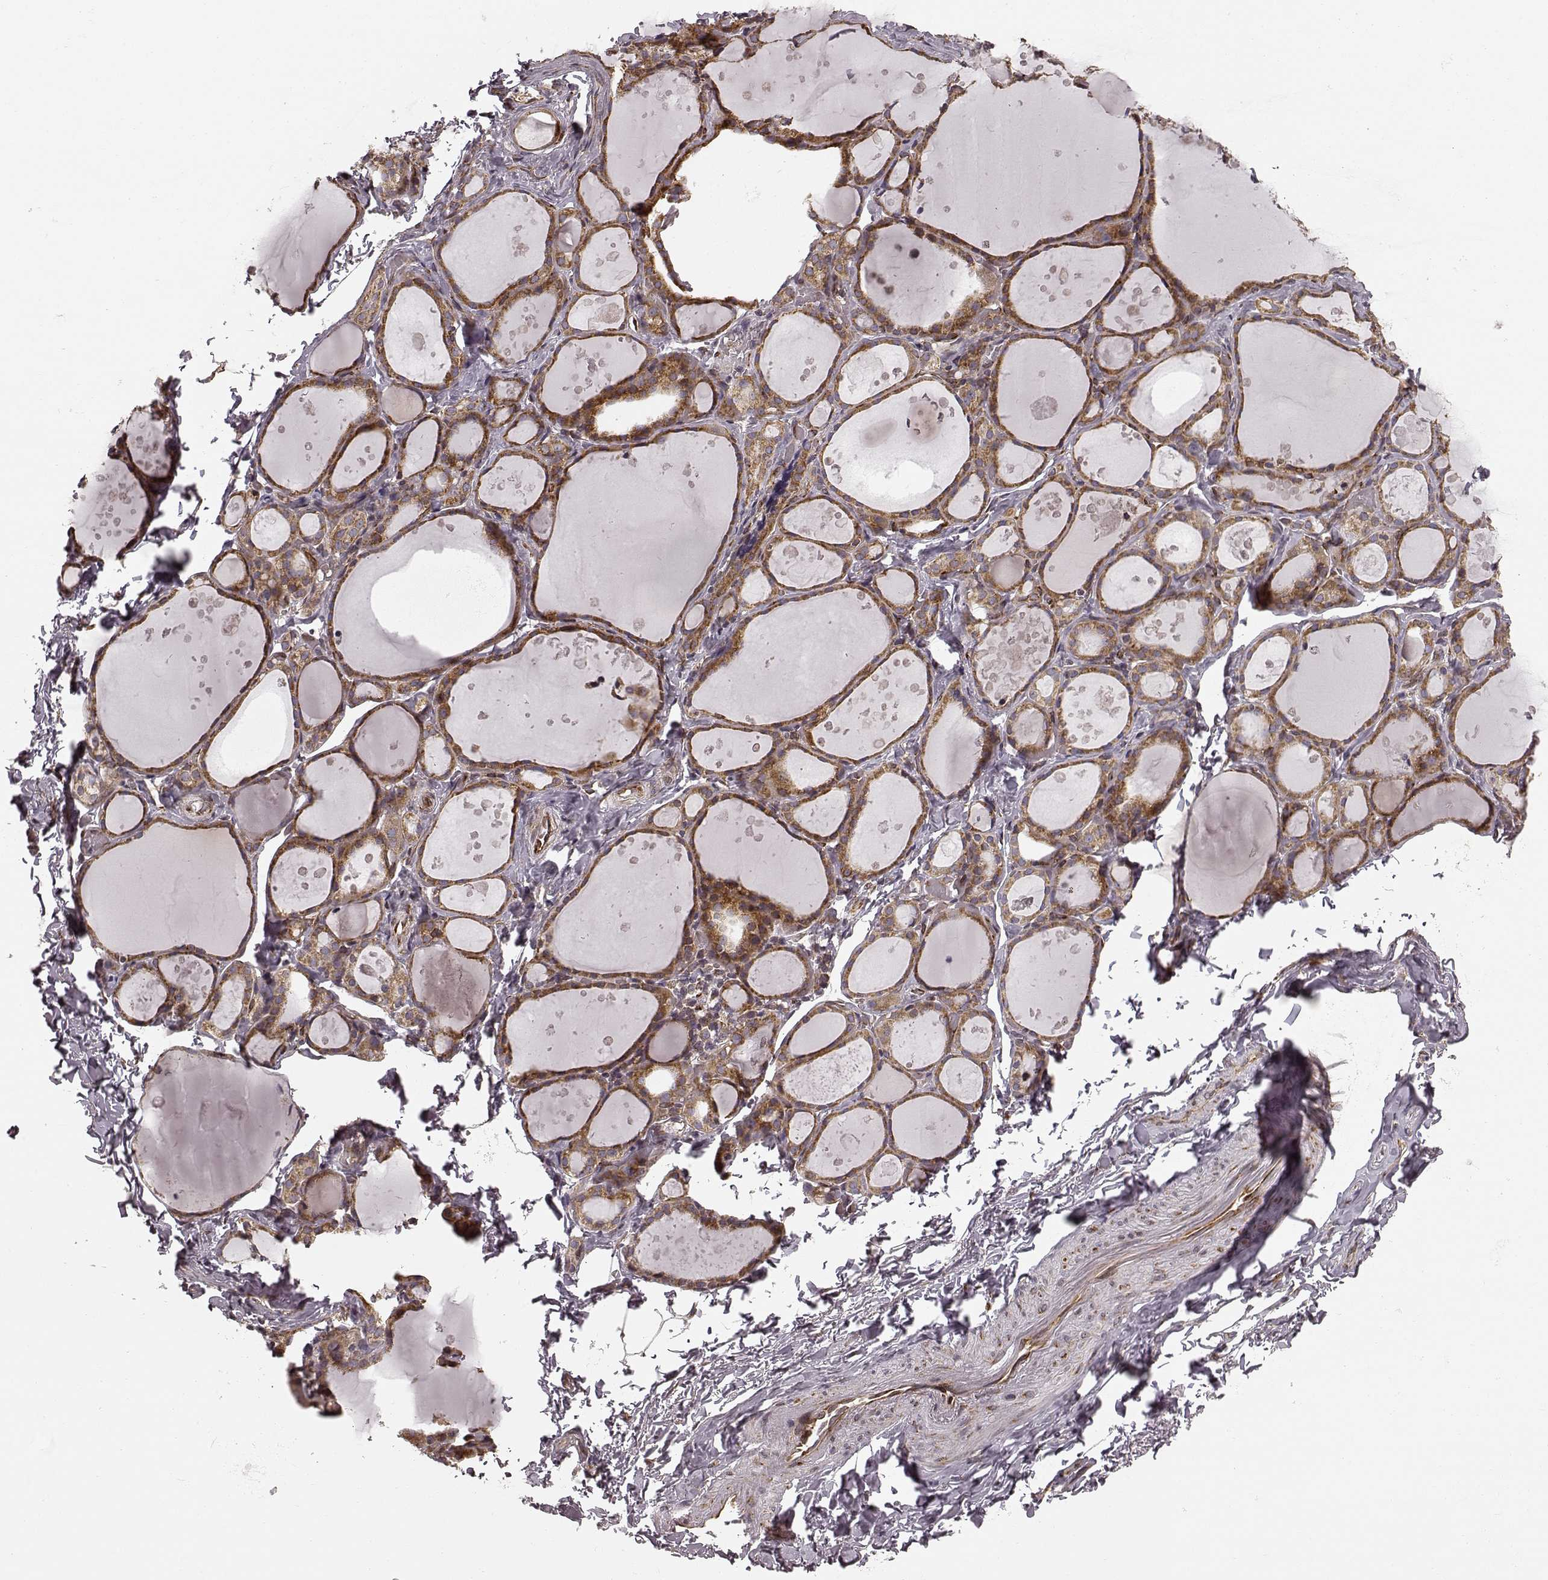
{"staining": {"intensity": "moderate", "quantity": ">75%", "location": "cytoplasmic/membranous"}, "tissue": "thyroid gland", "cell_type": "Glandular cells", "image_type": "normal", "snomed": [{"axis": "morphology", "description": "Normal tissue, NOS"}, {"axis": "topography", "description": "Thyroid gland"}], "caption": "Thyroid gland stained with DAB (3,3'-diaminobenzidine) immunohistochemistry (IHC) shows medium levels of moderate cytoplasmic/membranous positivity in about >75% of glandular cells.", "gene": "TMEM14A", "patient": {"sex": "male", "age": 68}}